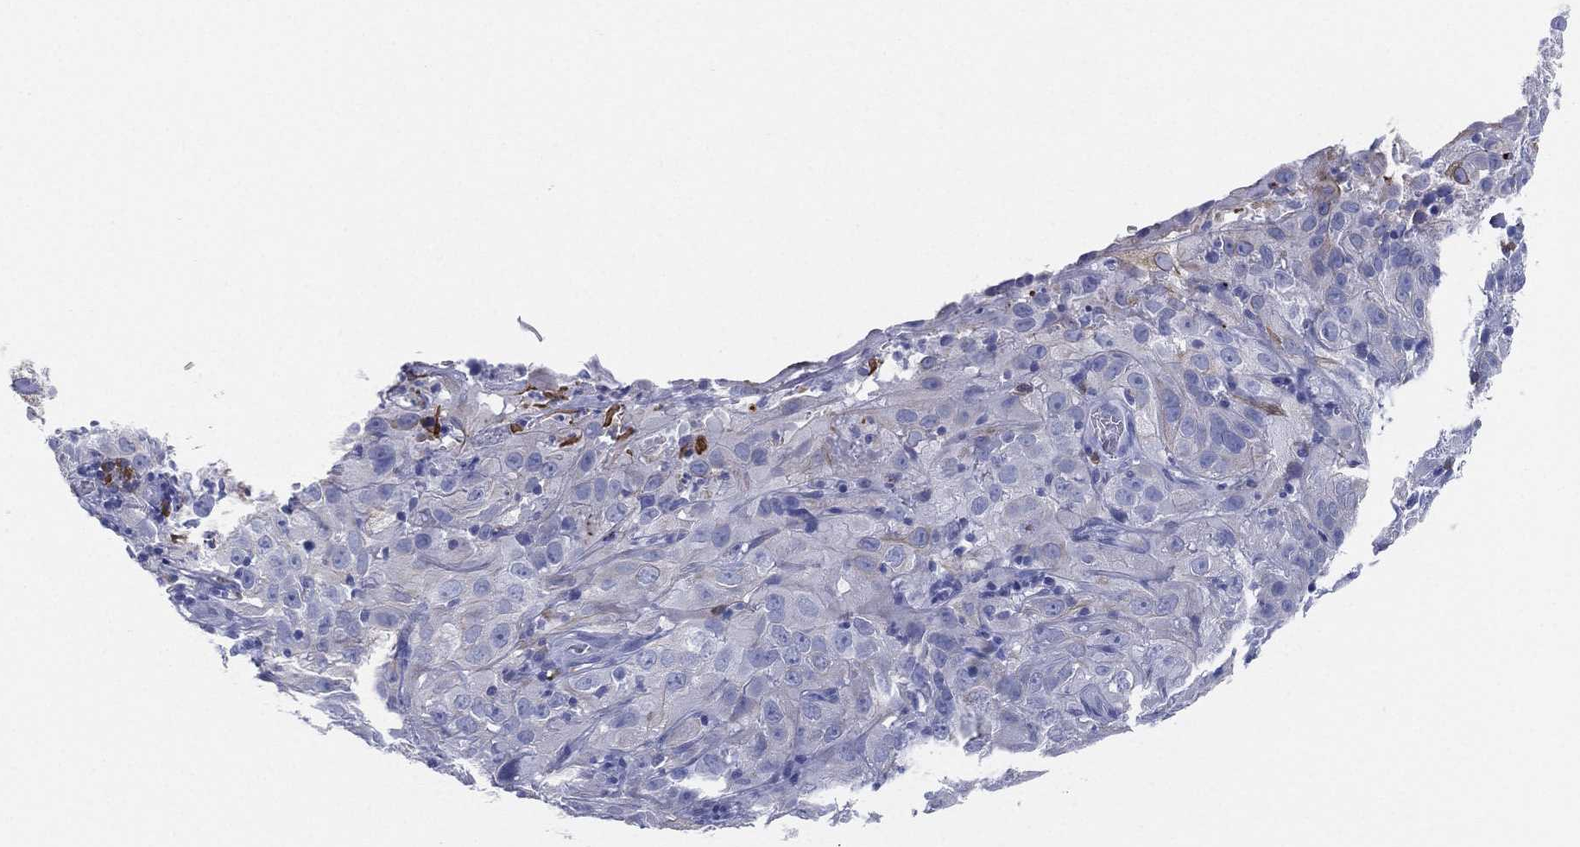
{"staining": {"intensity": "negative", "quantity": "none", "location": "none"}, "tissue": "cervical cancer", "cell_type": "Tumor cells", "image_type": "cancer", "snomed": [{"axis": "morphology", "description": "Squamous cell carcinoma, NOS"}, {"axis": "topography", "description": "Cervix"}], "caption": "Protein analysis of cervical cancer (squamous cell carcinoma) reveals no significant staining in tumor cells.", "gene": "CD79A", "patient": {"sex": "female", "age": 32}}